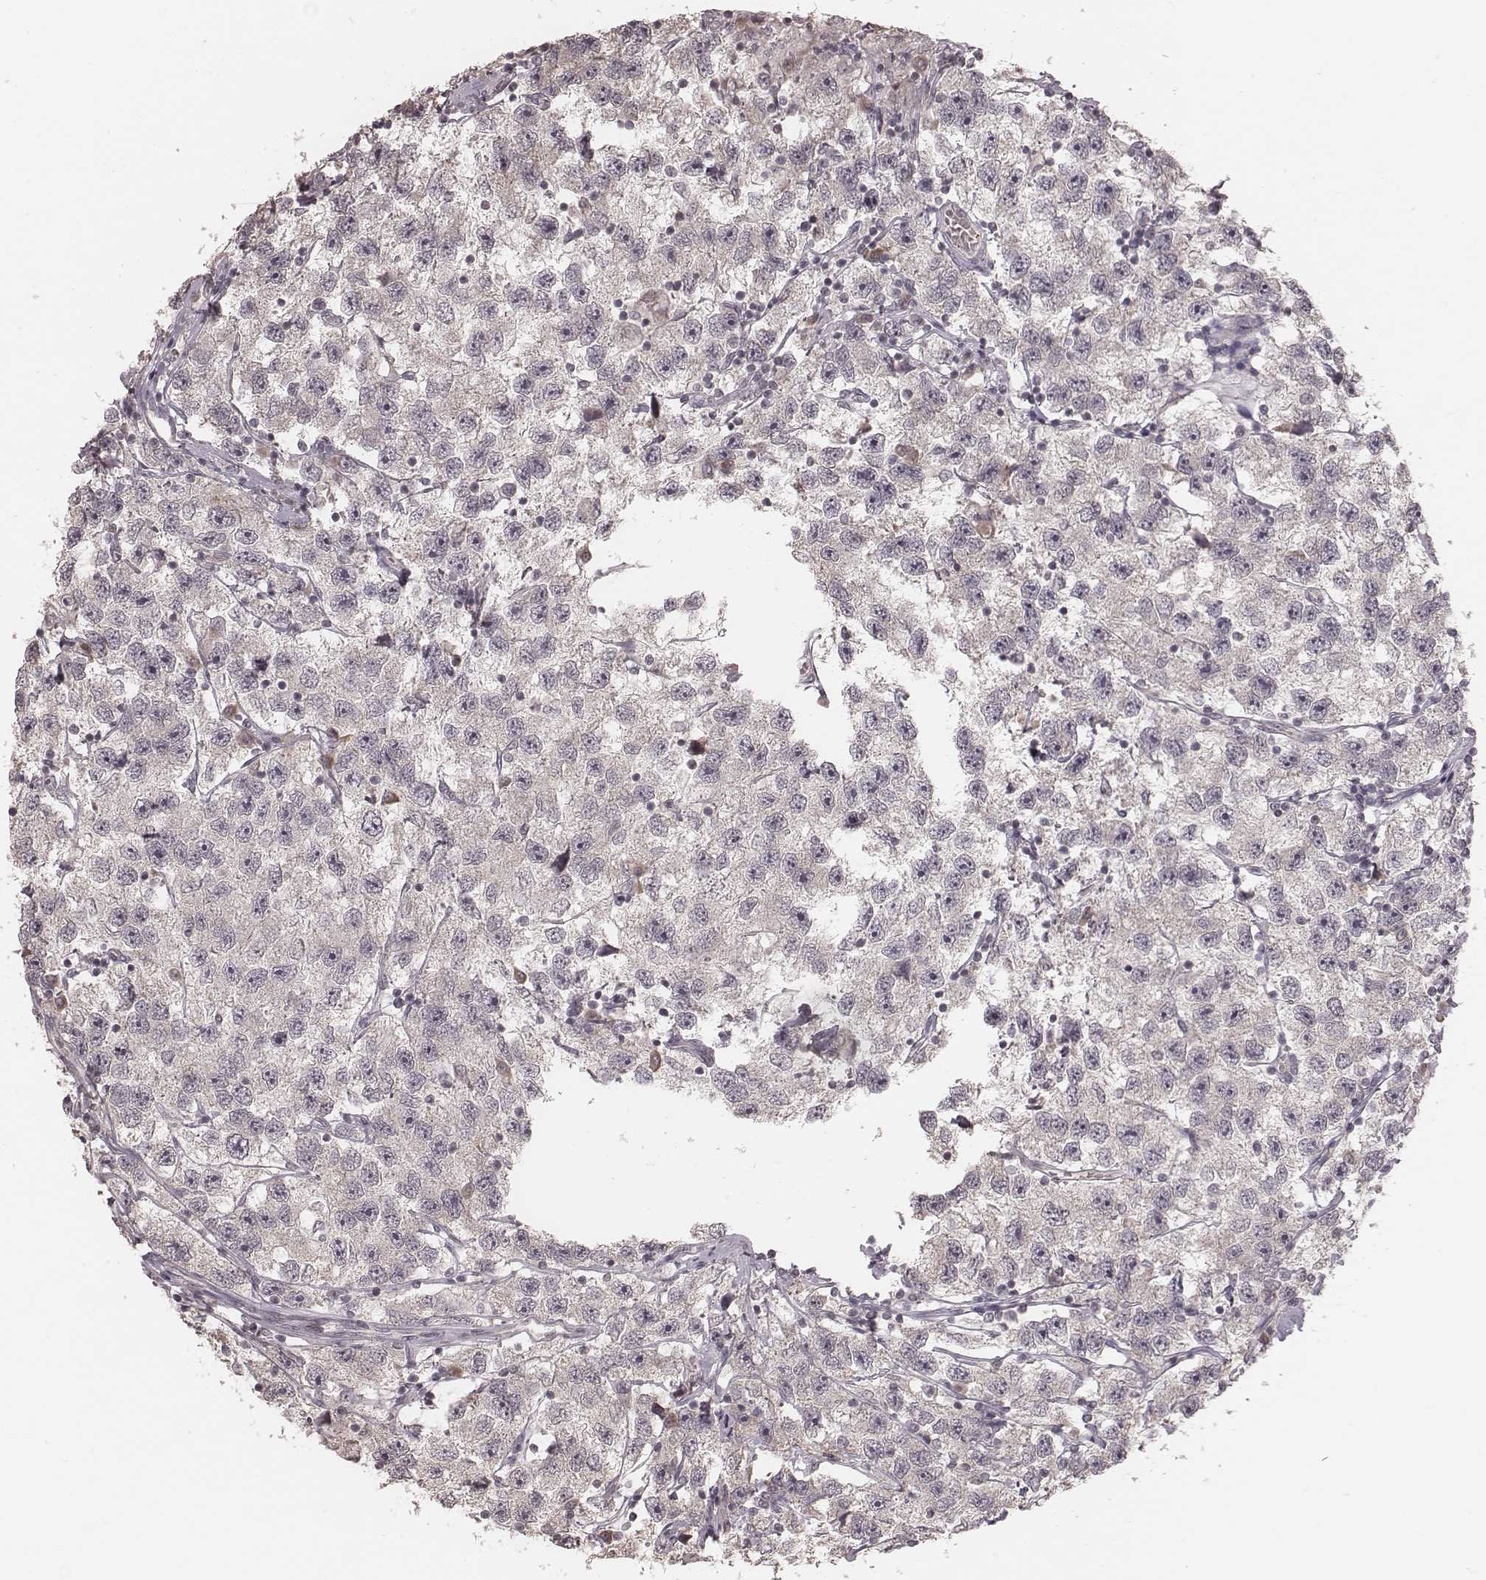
{"staining": {"intensity": "negative", "quantity": "none", "location": "none"}, "tissue": "testis cancer", "cell_type": "Tumor cells", "image_type": "cancer", "snomed": [{"axis": "morphology", "description": "Seminoma, NOS"}, {"axis": "topography", "description": "Testis"}], "caption": "Seminoma (testis) was stained to show a protein in brown. There is no significant expression in tumor cells.", "gene": "IL5", "patient": {"sex": "male", "age": 26}}